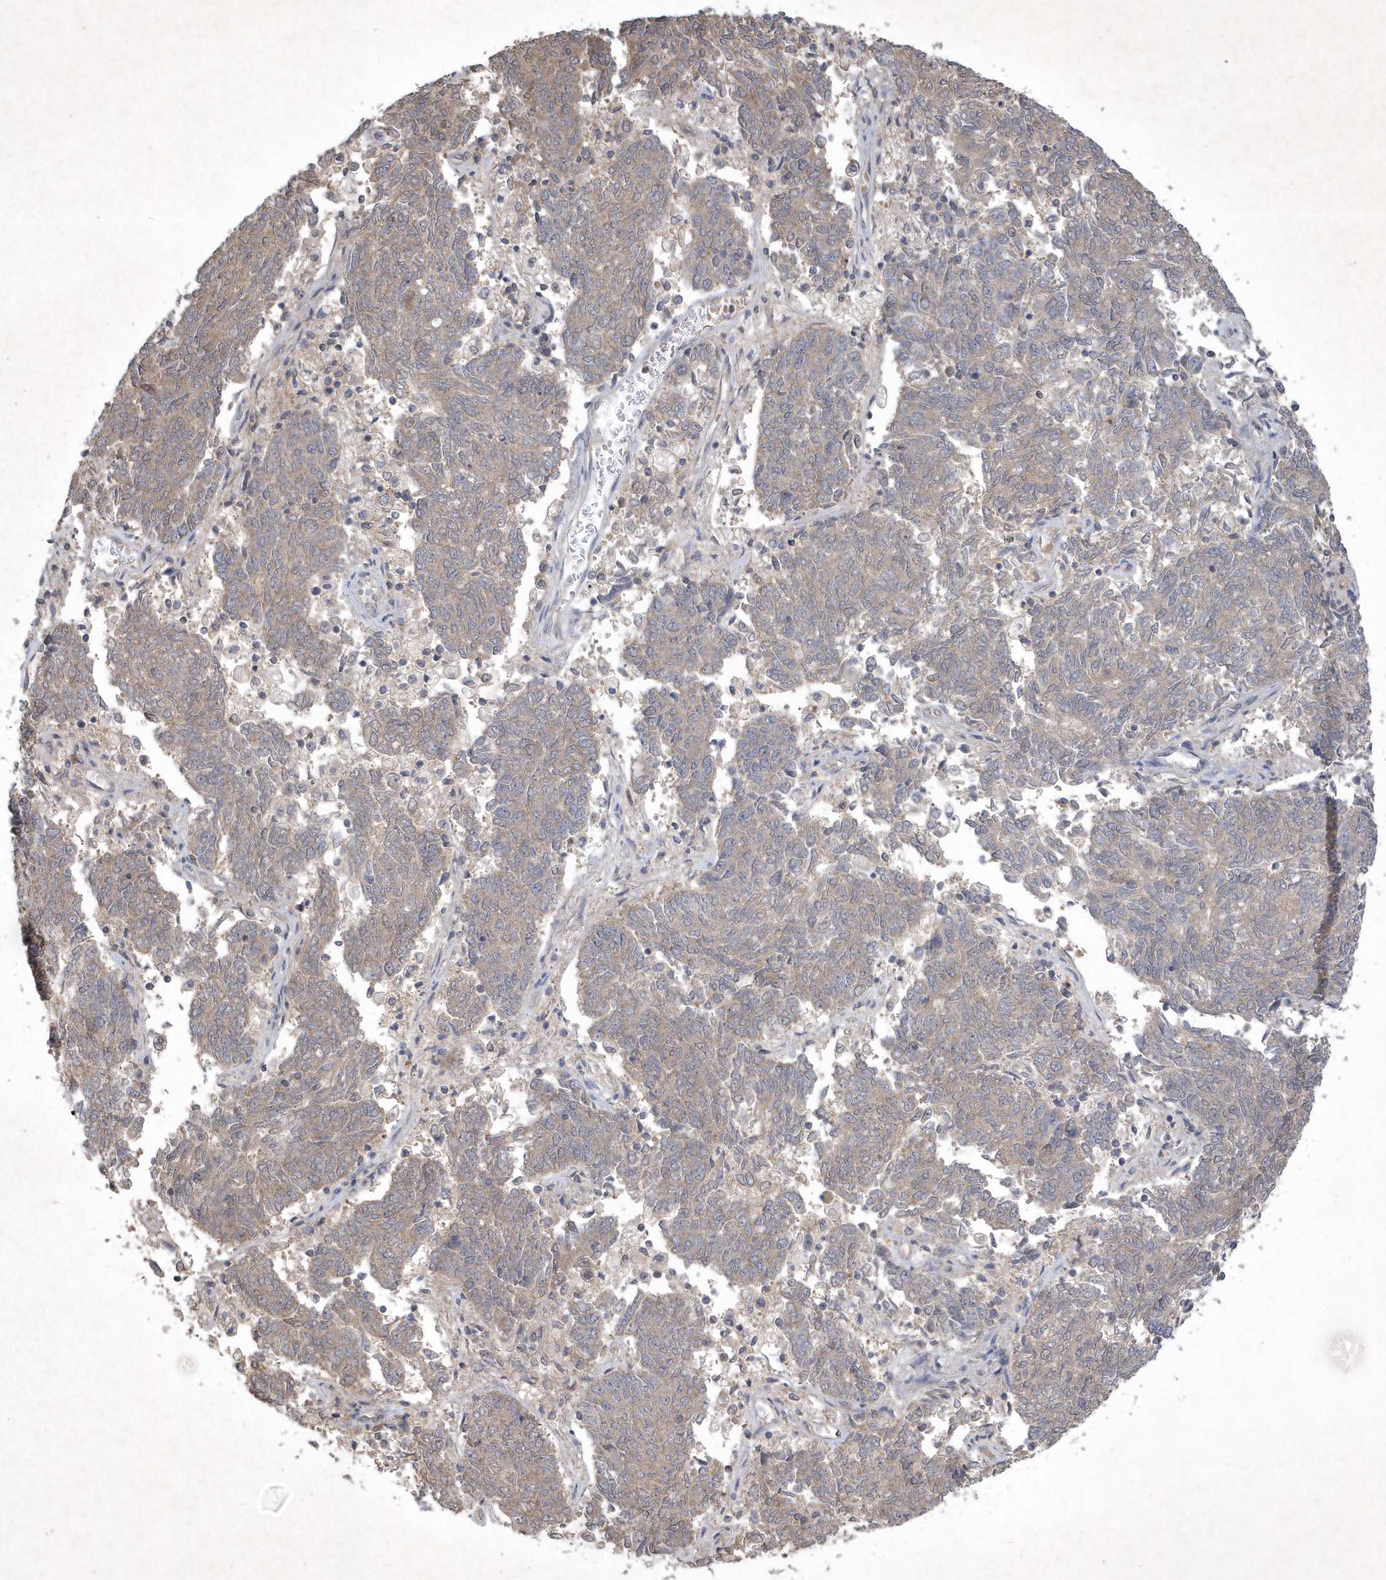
{"staining": {"intensity": "negative", "quantity": "none", "location": "none"}, "tissue": "endometrial cancer", "cell_type": "Tumor cells", "image_type": "cancer", "snomed": [{"axis": "morphology", "description": "Adenocarcinoma, NOS"}, {"axis": "topography", "description": "Endometrium"}], "caption": "DAB (3,3'-diaminobenzidine) immunohistochemical staining of human endometrial cancer exhibits no significant staining in tumor cells.", "gene": "AKR7A2", "patient": {"sex": "female", "age": 80}}